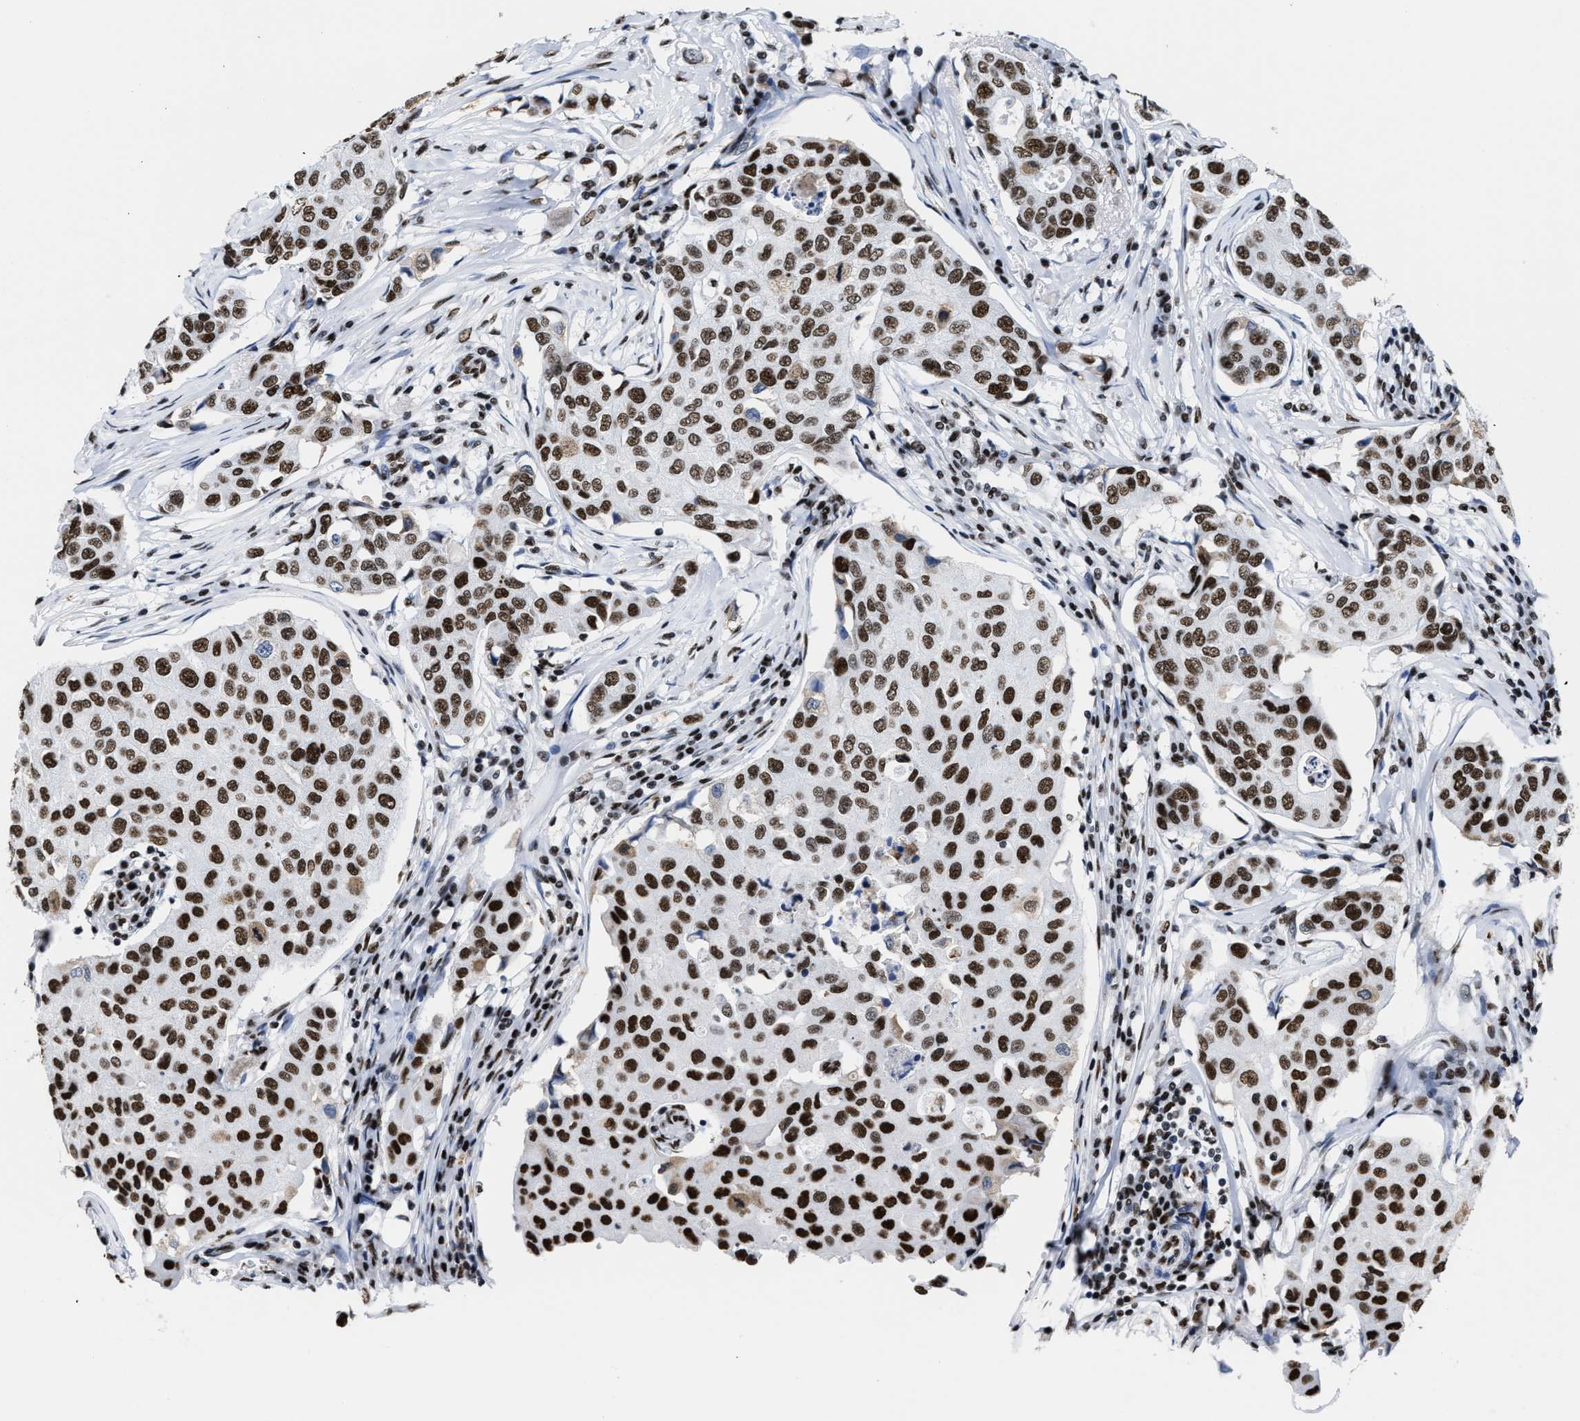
{"staining": {"intensity": "strong", "quantity": ">75%", "location": "nuclear"}, "tissue": "breast cancer", "cell_type": "Tumor cells", "image_type": "cancer", "snomed": [{"axis": "morphology", "description": "Duct carcinoma"}, {"axis": "topography", "description": "Breast"}], "caption": "This image displays breast cancer stained with IHC to label a protein in brown. The nuclear of tumor cells show strong positivity for the protein. Nuclei are counter-stained blue.", "gene": "SMARCC2", "patient": {"sex": "female", "age": 80}}